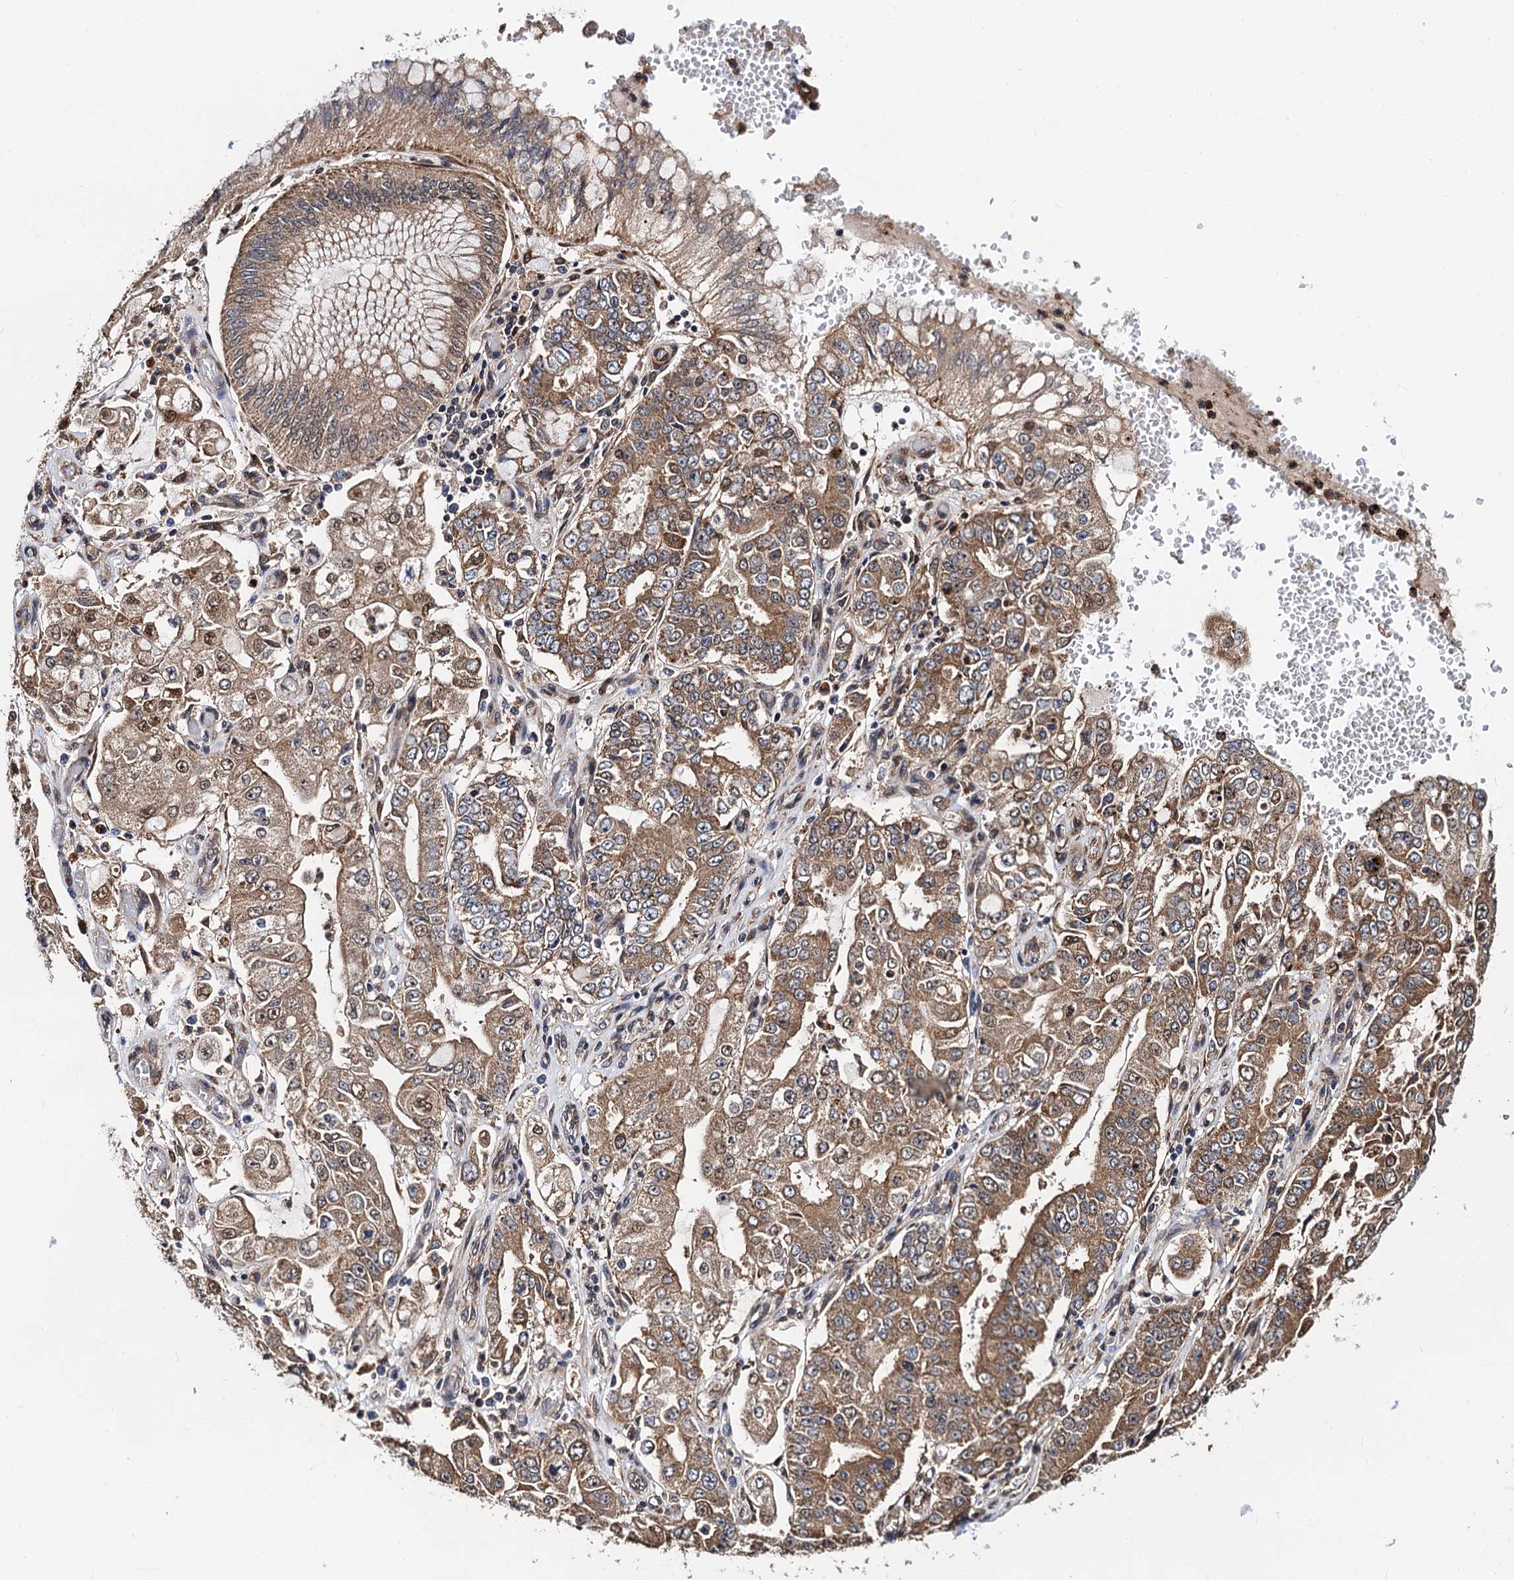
{"staining": {"intensity": "moderate", "quantity": ">75%", "location": "cytoplasmic/membranous"}, "tissue": "stomach cancer", "cell_type": "Tumor cells", "image_type": "cancer", "snomed": [{"axis": "morphology", "description": "Adenocarcinoma, NOS"}, {"axis": "topography", "description": "Stomach"}], "caption": "The histopathology image exhibits staining of stomach cancer, revealing moderate cytoplasmic/membranous protein staining (brown color) within tumor cells.", "gene": "MIER2", "patient": {"sex": "male", "age": 76}}